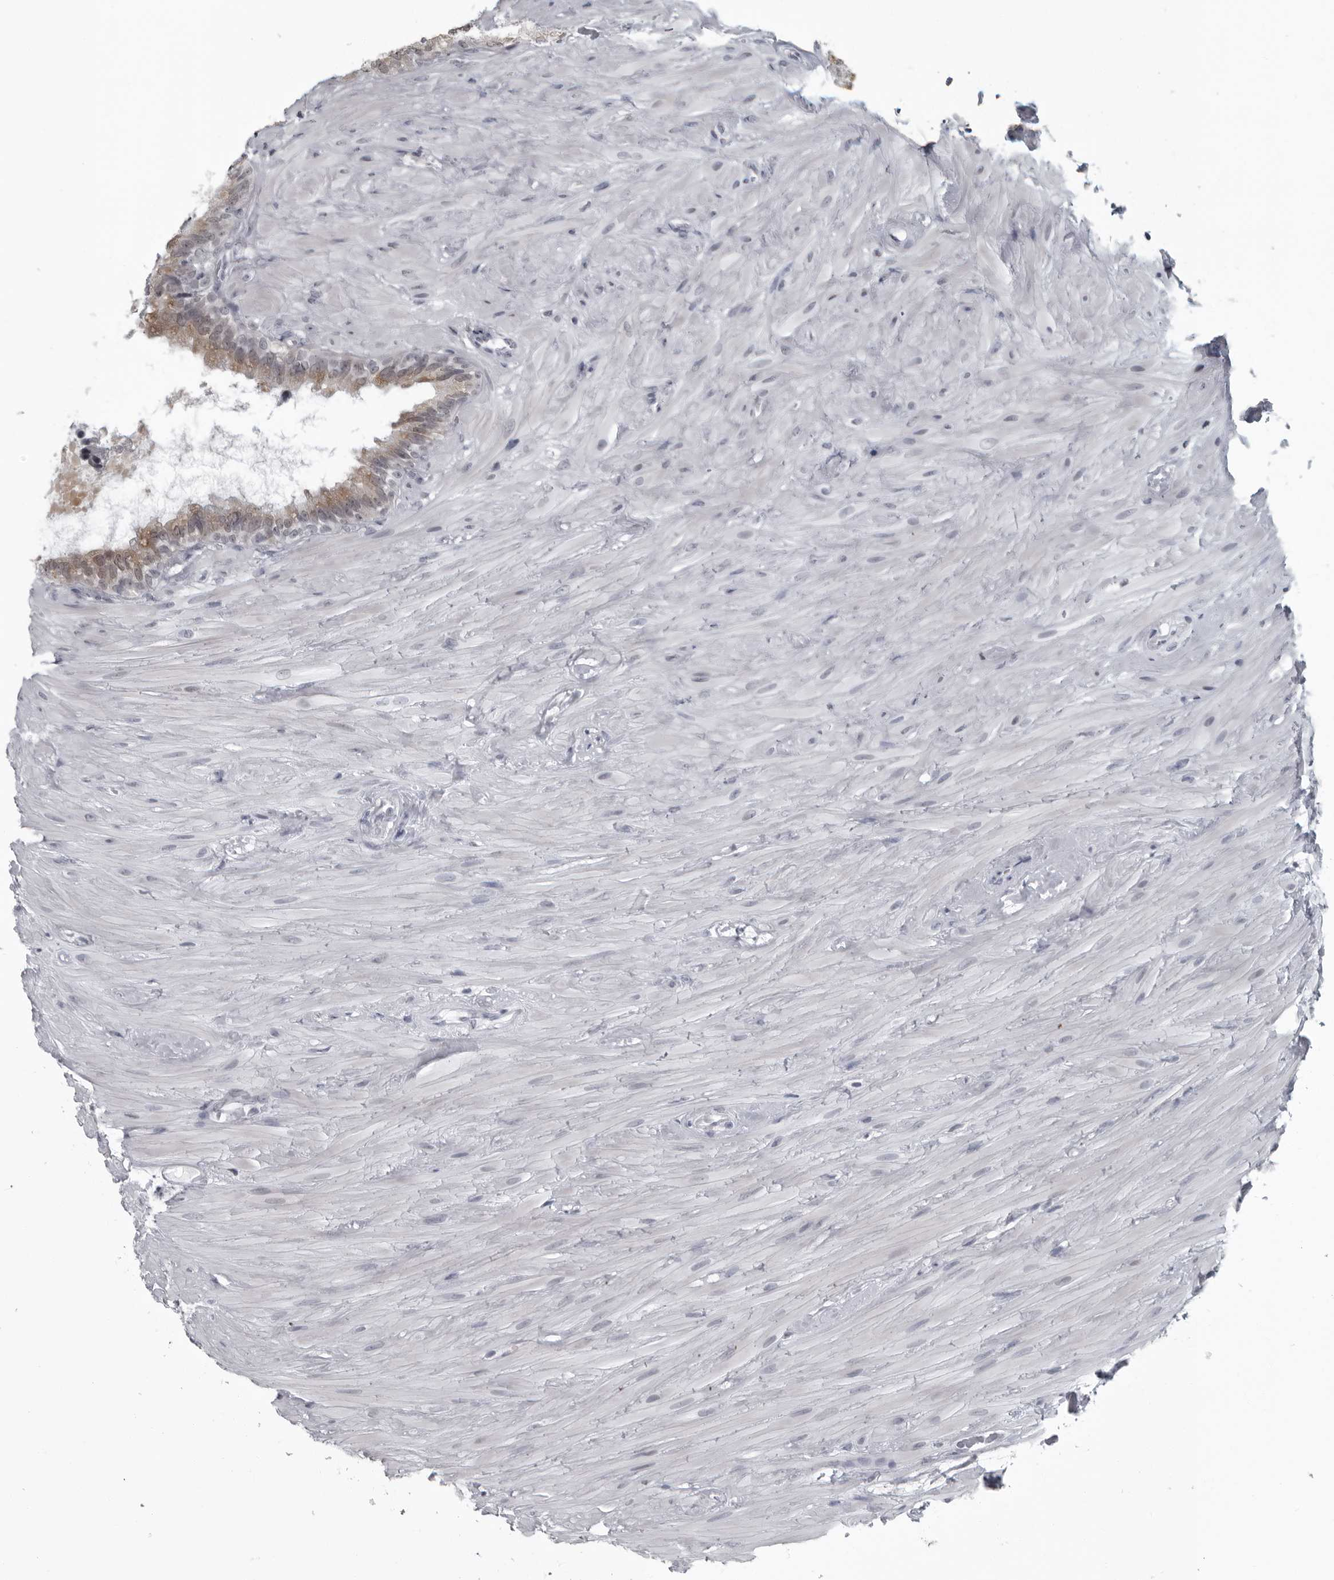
{"staining": {"intensity": "moderate", "quantity": ">75%", "location": "cytoplasmic/membranous,nuclear"}, "tissue": "seminal vesicle", "cell_type": "Glandular cells", "image_type": "normal", "snomed": [{"axis": "morphology", "description": "Normal tissue, NOS"}, {"axis": "topography", "description": "Seminal veicle"}], "caption": "Moderate cytoplasmic/membranous,nuclear staining for a protein is seen in approximately >75% of glandular cells of unremarkable seminal vesicle using immunohistochemistry (IHC).", "gene": "RTCA", "patient": {"sex": "male", "age": 80}}